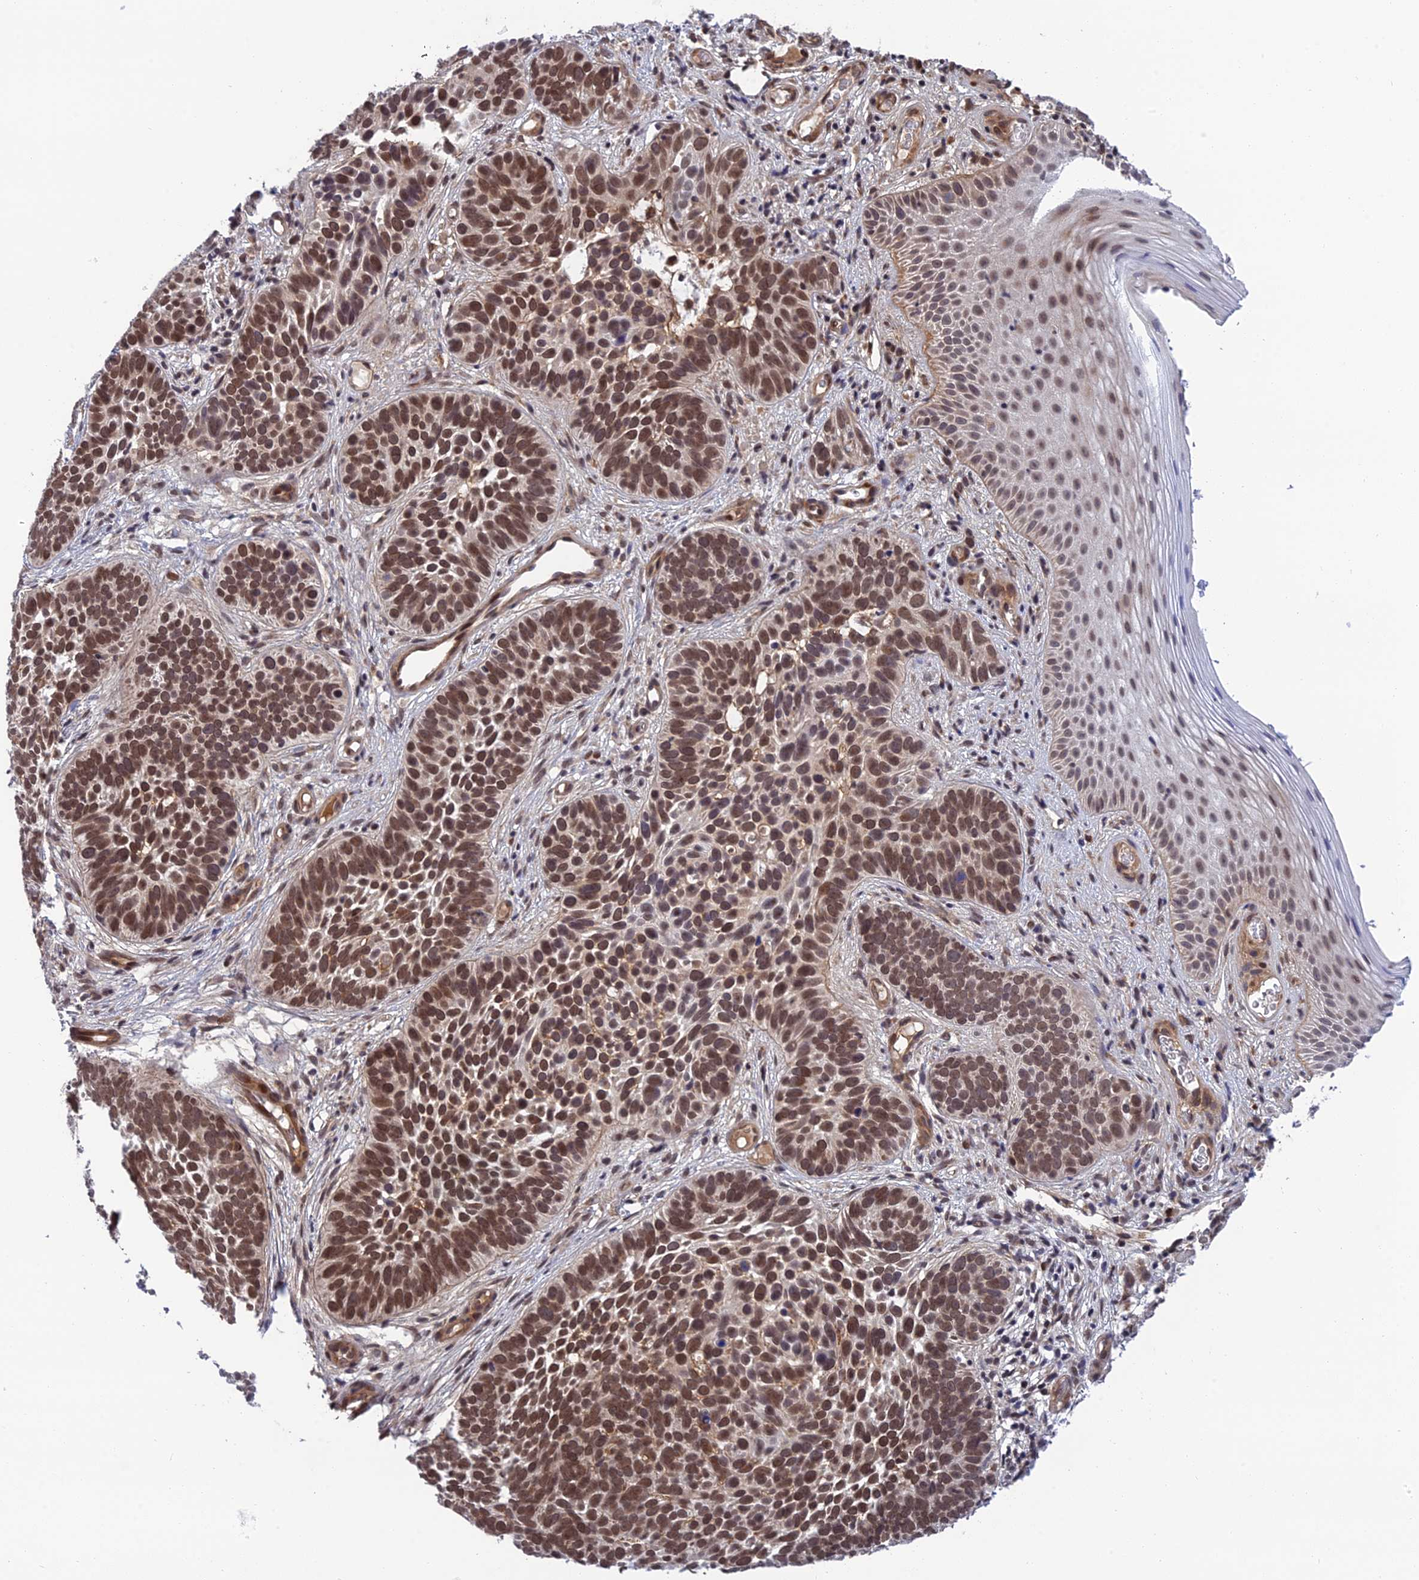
{"staining": {"intensity": "strong", "quantity": ">75%", "location": "nuclear"}, "tissue": "skin cancer", "cell_type": "Tumor cells", "image_type": "cancer", "snomed": [{"axis": "morphology", "description": "Basal cell carcinoma"}, {"axis": "topography", "description": "Skin"}], "caption": "The immunohistochemical stain highlights strong nuclear expression in tumor cells of skin cancer tissue.", "gene": "REXO1", "patient": {"sex": "male", "age": 89}}